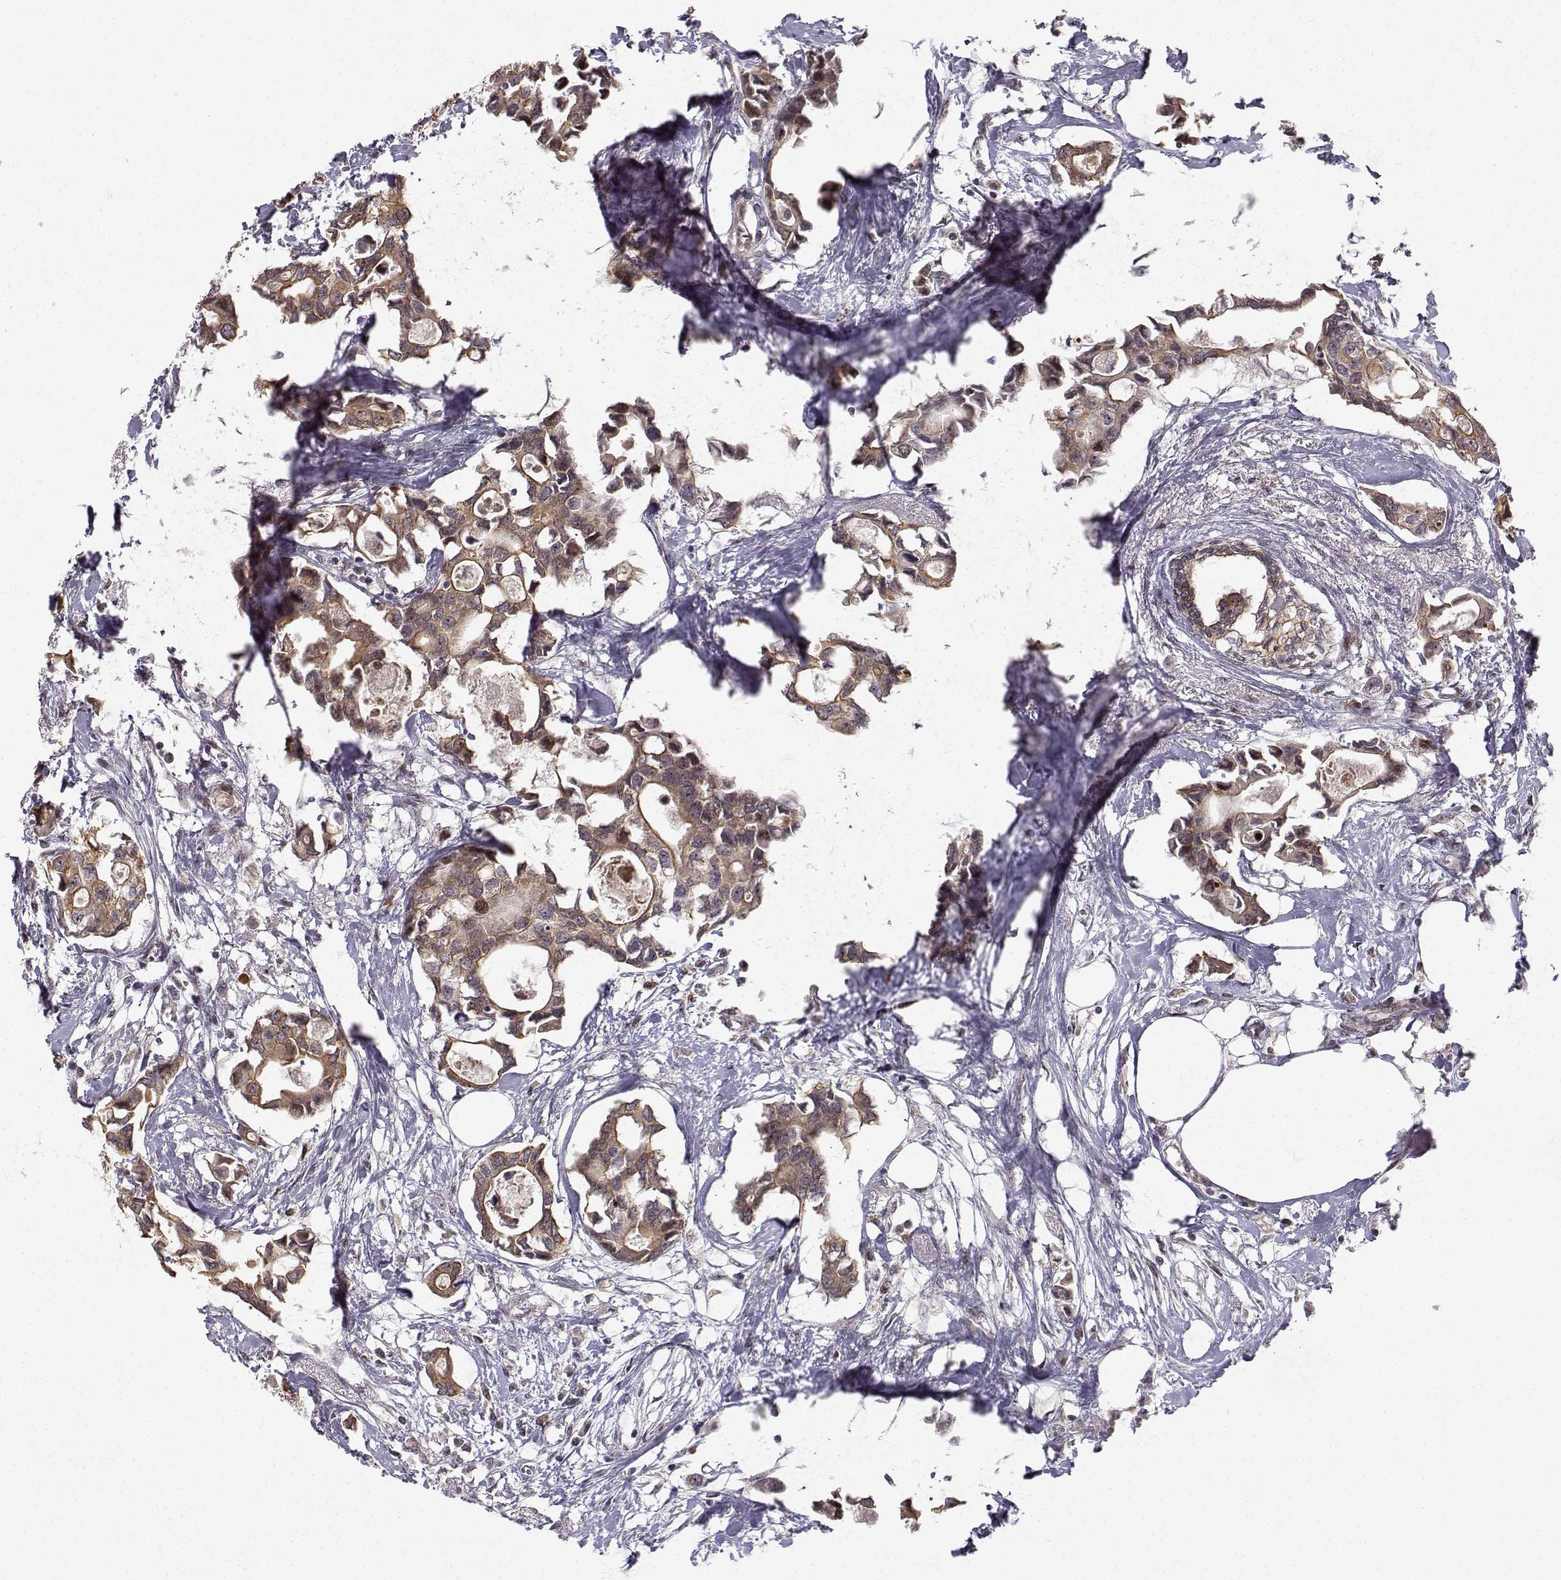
{"staining": {"intensity": "moderate", "quantity": "25%-75%", "location": "cytoplasmic/membranous"}, "tissue": "breast cancer", "cell_type": "Tumor cells", "image_type": "cancer", "snomed": [{"axis": "morphology", "description": "Duct carcinoma"}, {"axis": "topography", "description": "Breast"}], "caption": "Protein staining exhibits moderate cytoplasmic/membranous staining in about 25%-75% of tumor cells in invasive ductal carcinoma (breast).", "gene": "APC", "patient": {"sex": "female", "age": 83}}